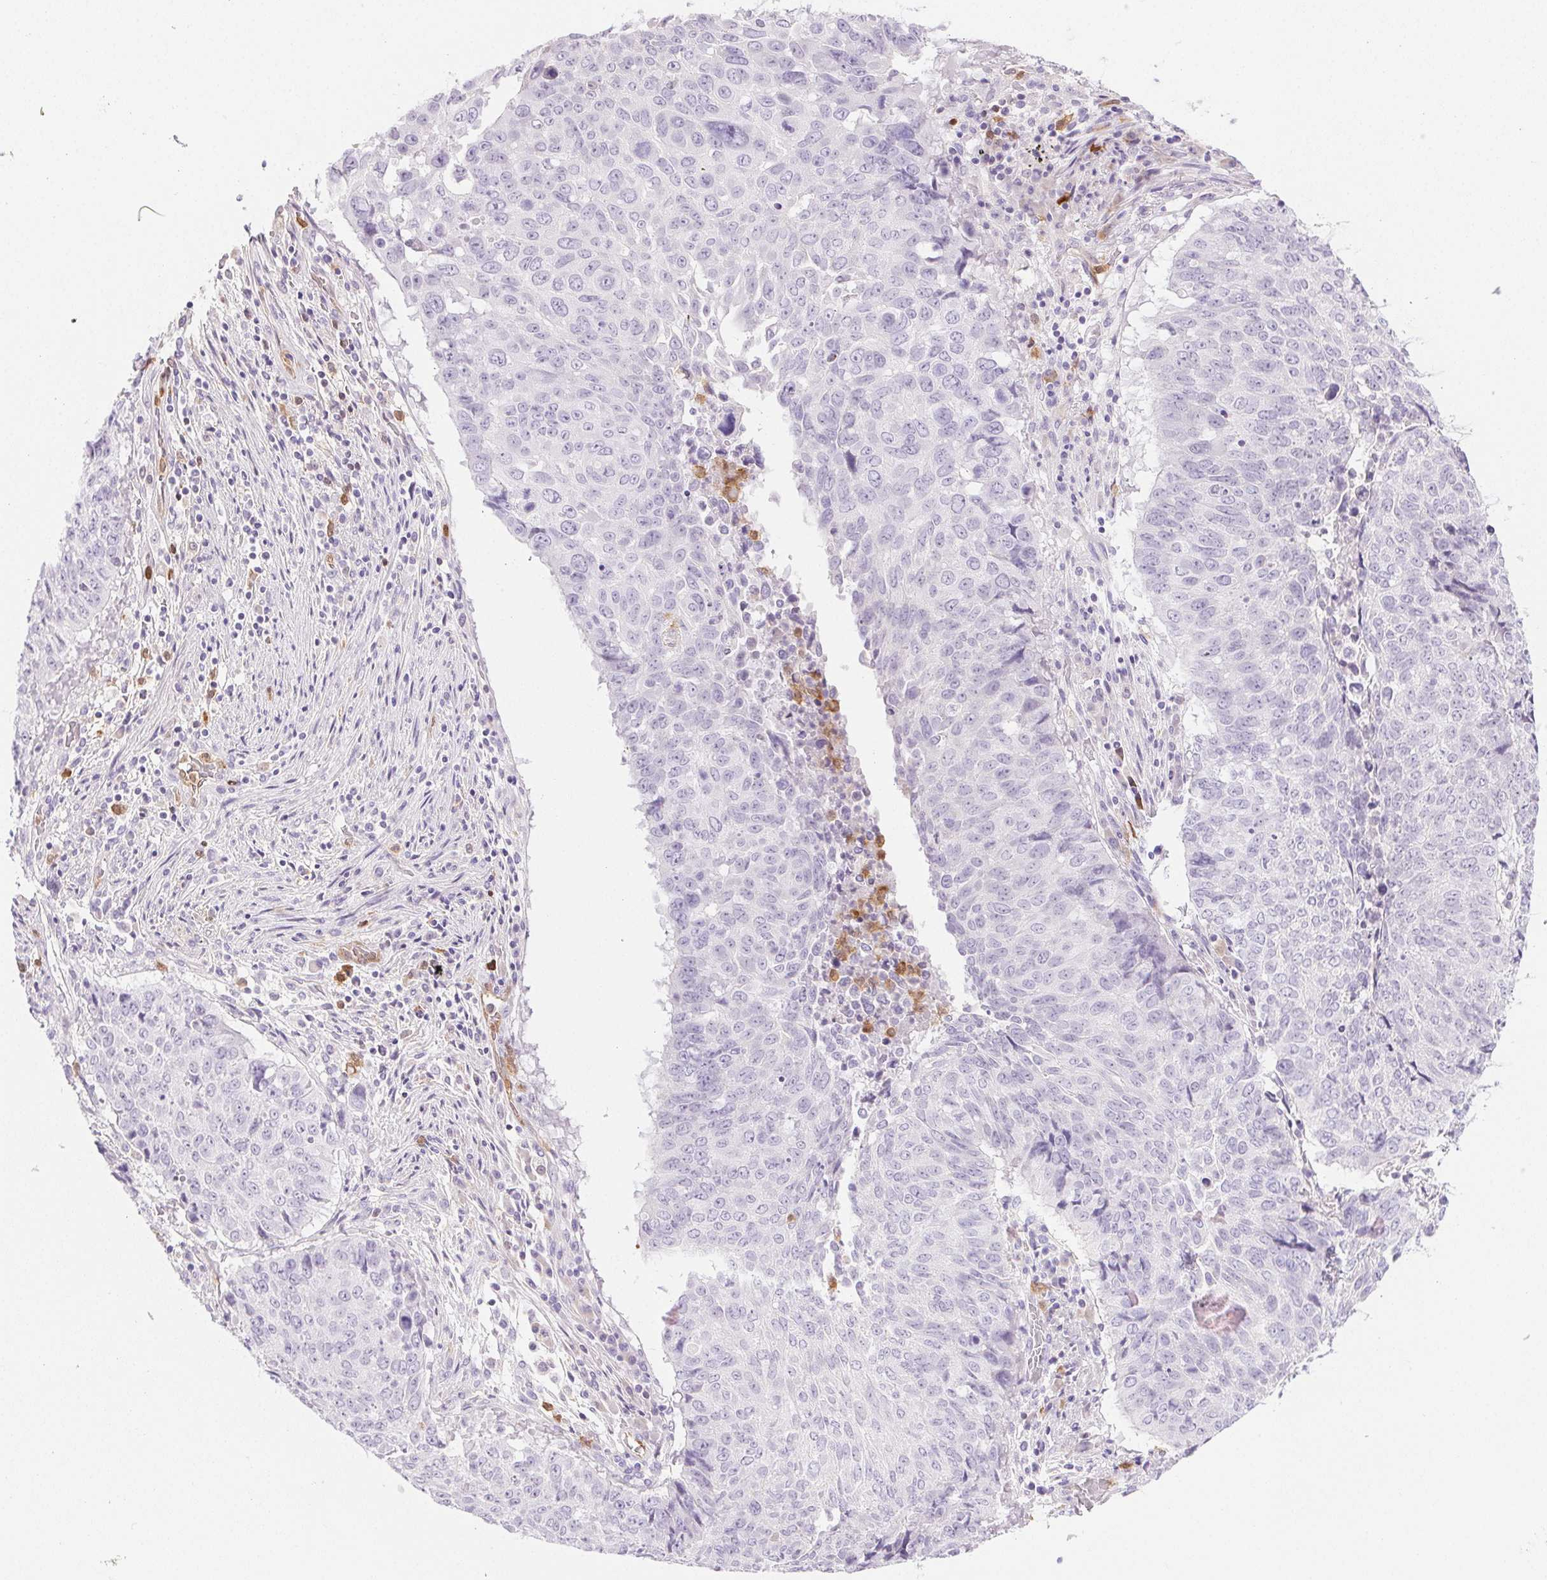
{"staining": {"intensity": "negative", "quantity": "none", "location": "none"}, "tissue": "lung cancer", "cell_type": "Tumor cells", "image_type": "cancer", "snomed": [{"axis": "morphology", "description": "Normal tissue, NOS"}, {"axis": "morphology", "description": "Squamous cell carcinoma, NOS"}, {"axis": "topography", "description": "Bronchus"}, {"axis": "topography", "description": "Lung"}], "caption": "An immunohistochemistry (IHC) photomicrograph of lung cancer (squamous cell carcinoma) is shown. There is no staining in tumor cells of lung cancer (squamous cell carcinoma). Brightfield microscopy of immunohistochemistry (IHC) stained with DAB (brown) and hematoxylin (blue), captured at high magnification.", "gene": "TMEM45A", "patient": {"sex": "male", "age": 64}}